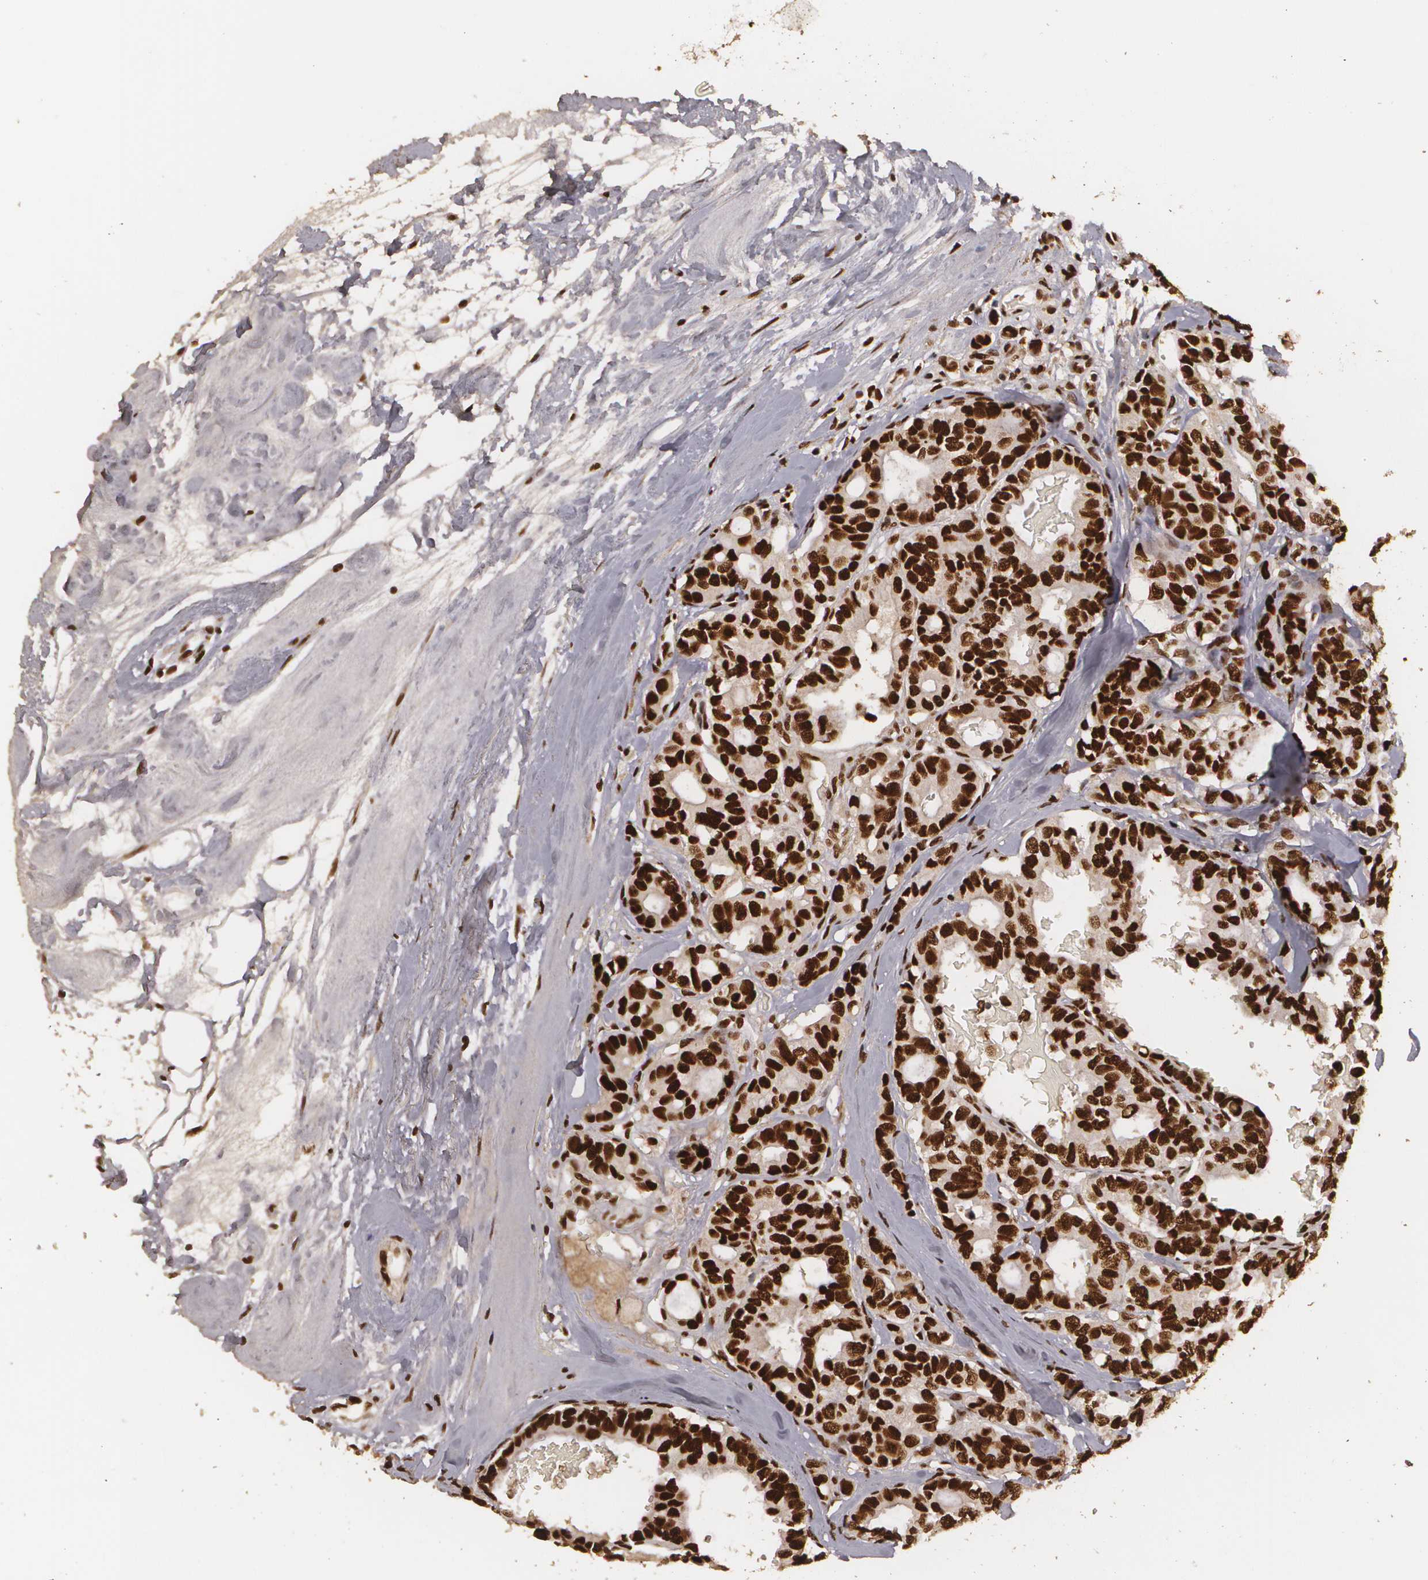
{"staining": {"intensity": "strong", "quantity": ">75%", "location": "cytoplasmic/membranous,nuclear"}, "tissue": "breast cancer", "cell_type": "Tumor cells", "image_type": "cancer", "snomed": [{"axis": "morphology", "description": "Duct carcinoma"}, {"axis": "topography", "description": "Breast"}], "caption": "A high-resolution micrograph shows immunohistochemistry staining of breast cancer, which displays strong cytoplasmic/membranous and nuclear staining in approximately >75% of tumor cells. (IHC, brightfield microscopy, high magnification).", "gene": "RCOR1", "patient": {"sex": "female", "age": 69}}